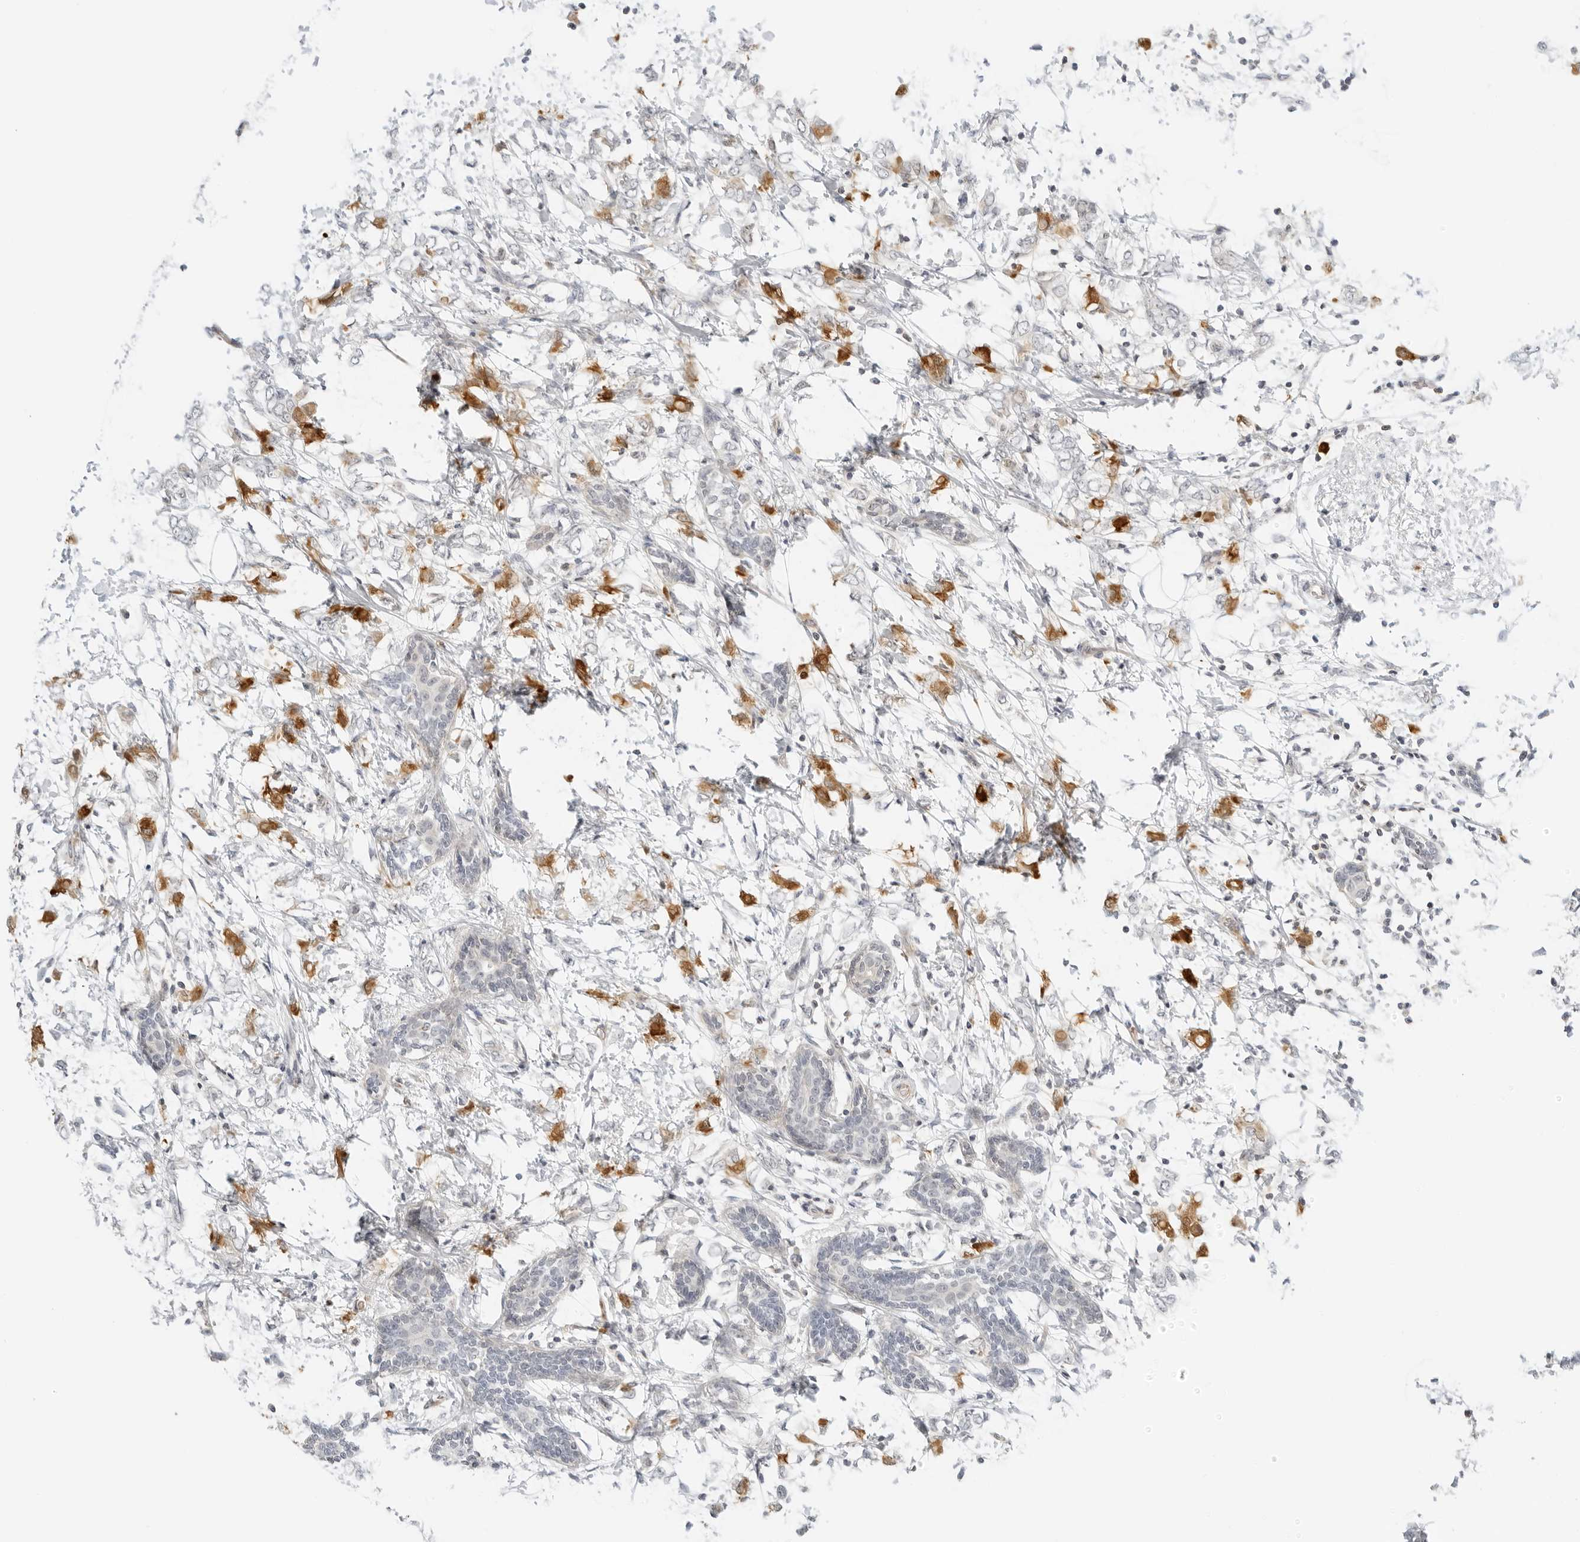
{"staining": {"intensity": "moderate", "quantity": "25%-75%", "location": "cytoplasmic/membranous"}, "tissue": "breast cancer", "cell_type": "Tumor cells", "image_type": "cancer", "snomed": [{"axis": "morphology", "description": "Normal tissue, NOS"}, {"axis": "morphology", "description": "Lobular carcinoma"}, {"axis": "topography", "description": "Breast"}], "caption": "Approximately 25%-75% of tumor cells in breast cancer reveal moderate cytoplasmic/membranous protein expression as visualized by brown immunohistochemical staining.", "gene": "OSCP1", "patient": {"sex": "female", "age": 47}}